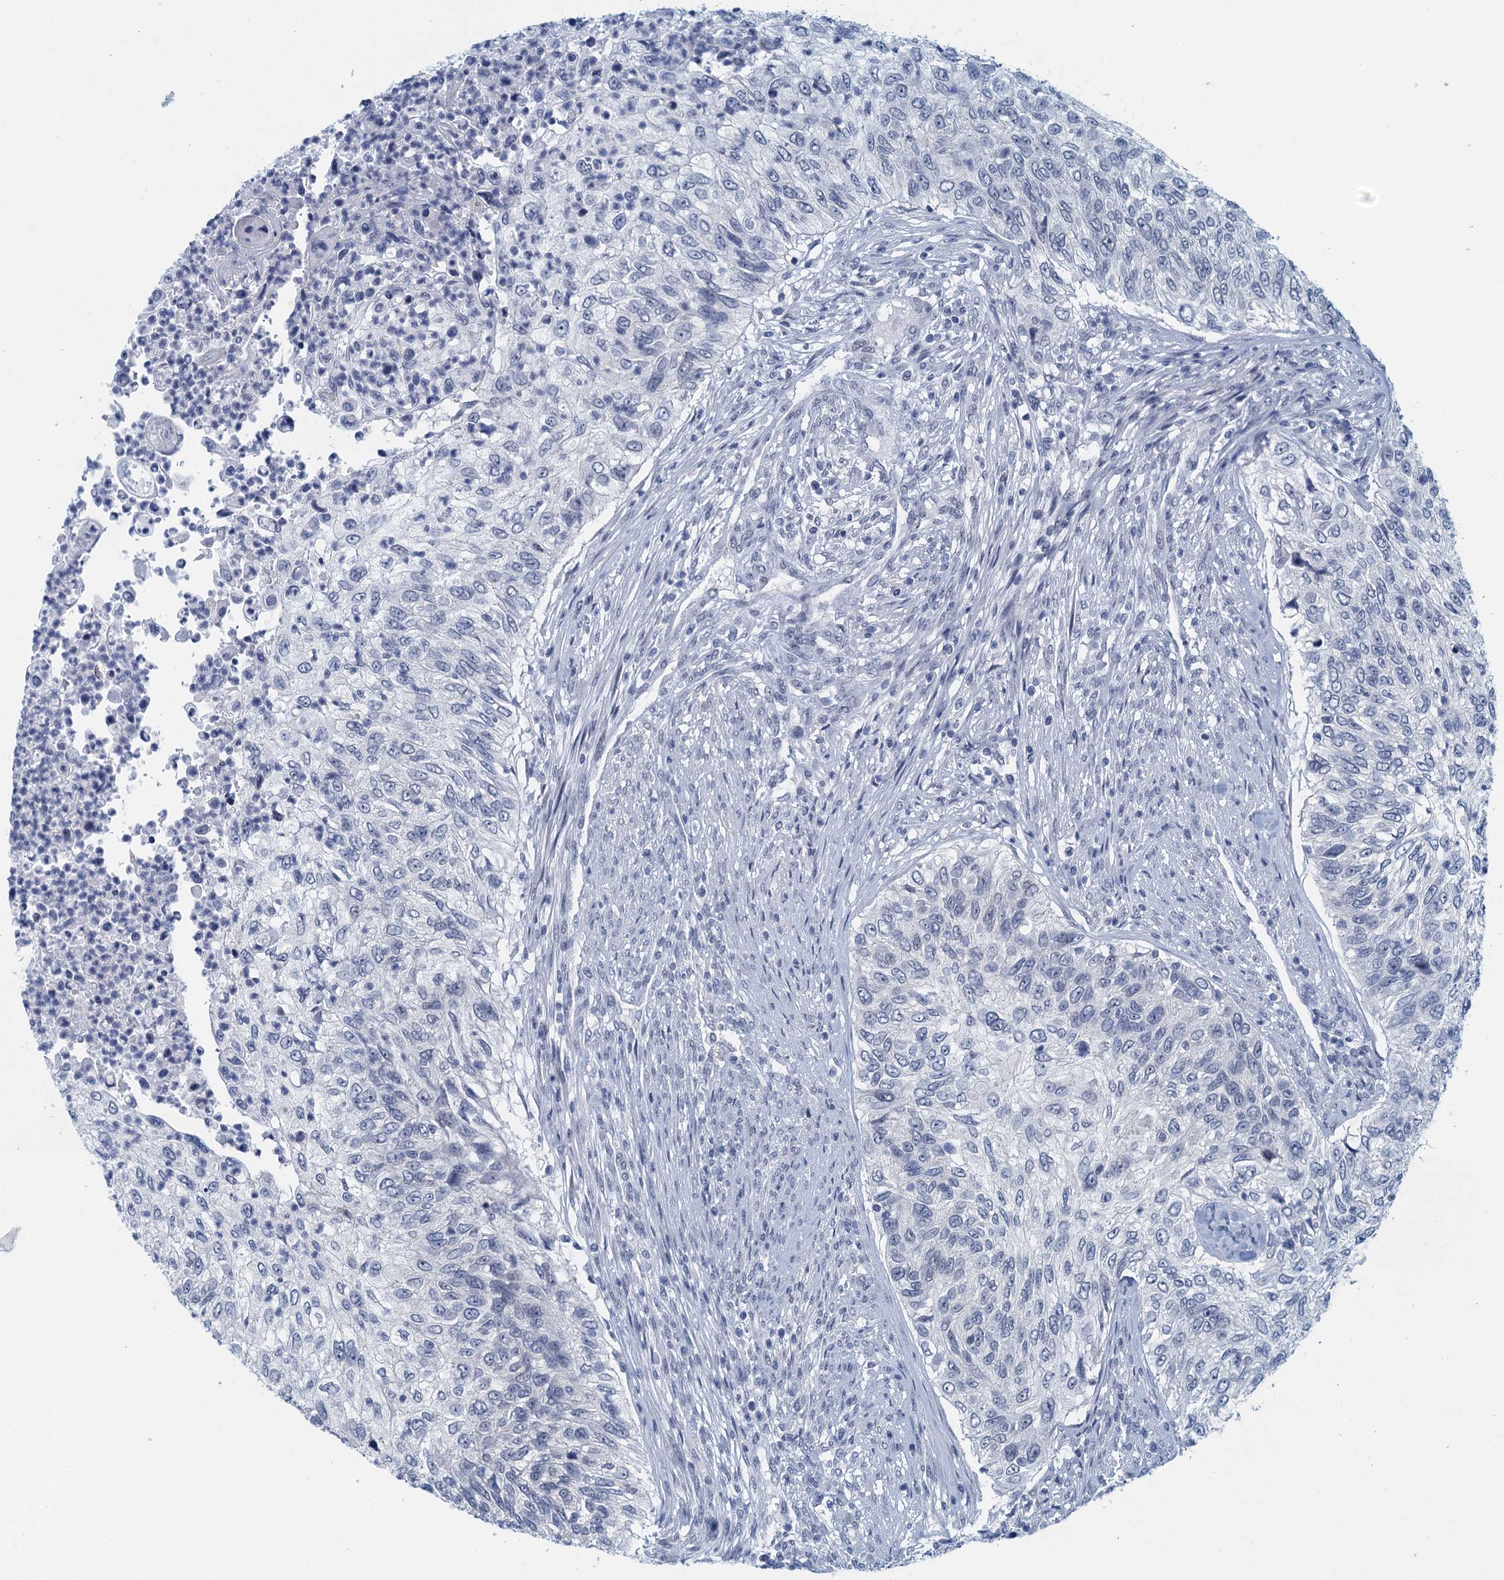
{"staining": {"intensity": "negative", "quantity": "none", "location": "none"}, "tissue": "urothelial cancer", "cell_type": "Tumor cells", "image_type": "cancer", "snomed": [{"axis": "morphology", "description": "Urothelial carcinoma, High grade"}, {"axis": "topography", "description": "Urinary bladder"}], "caption": "Immunohistochemical staining of urothelial carcinoma (high-grade) reveals no significant expression in tumor cells.", "gene": "ENSG00000131152", "patient": {"sex": "female", "age": 60}}